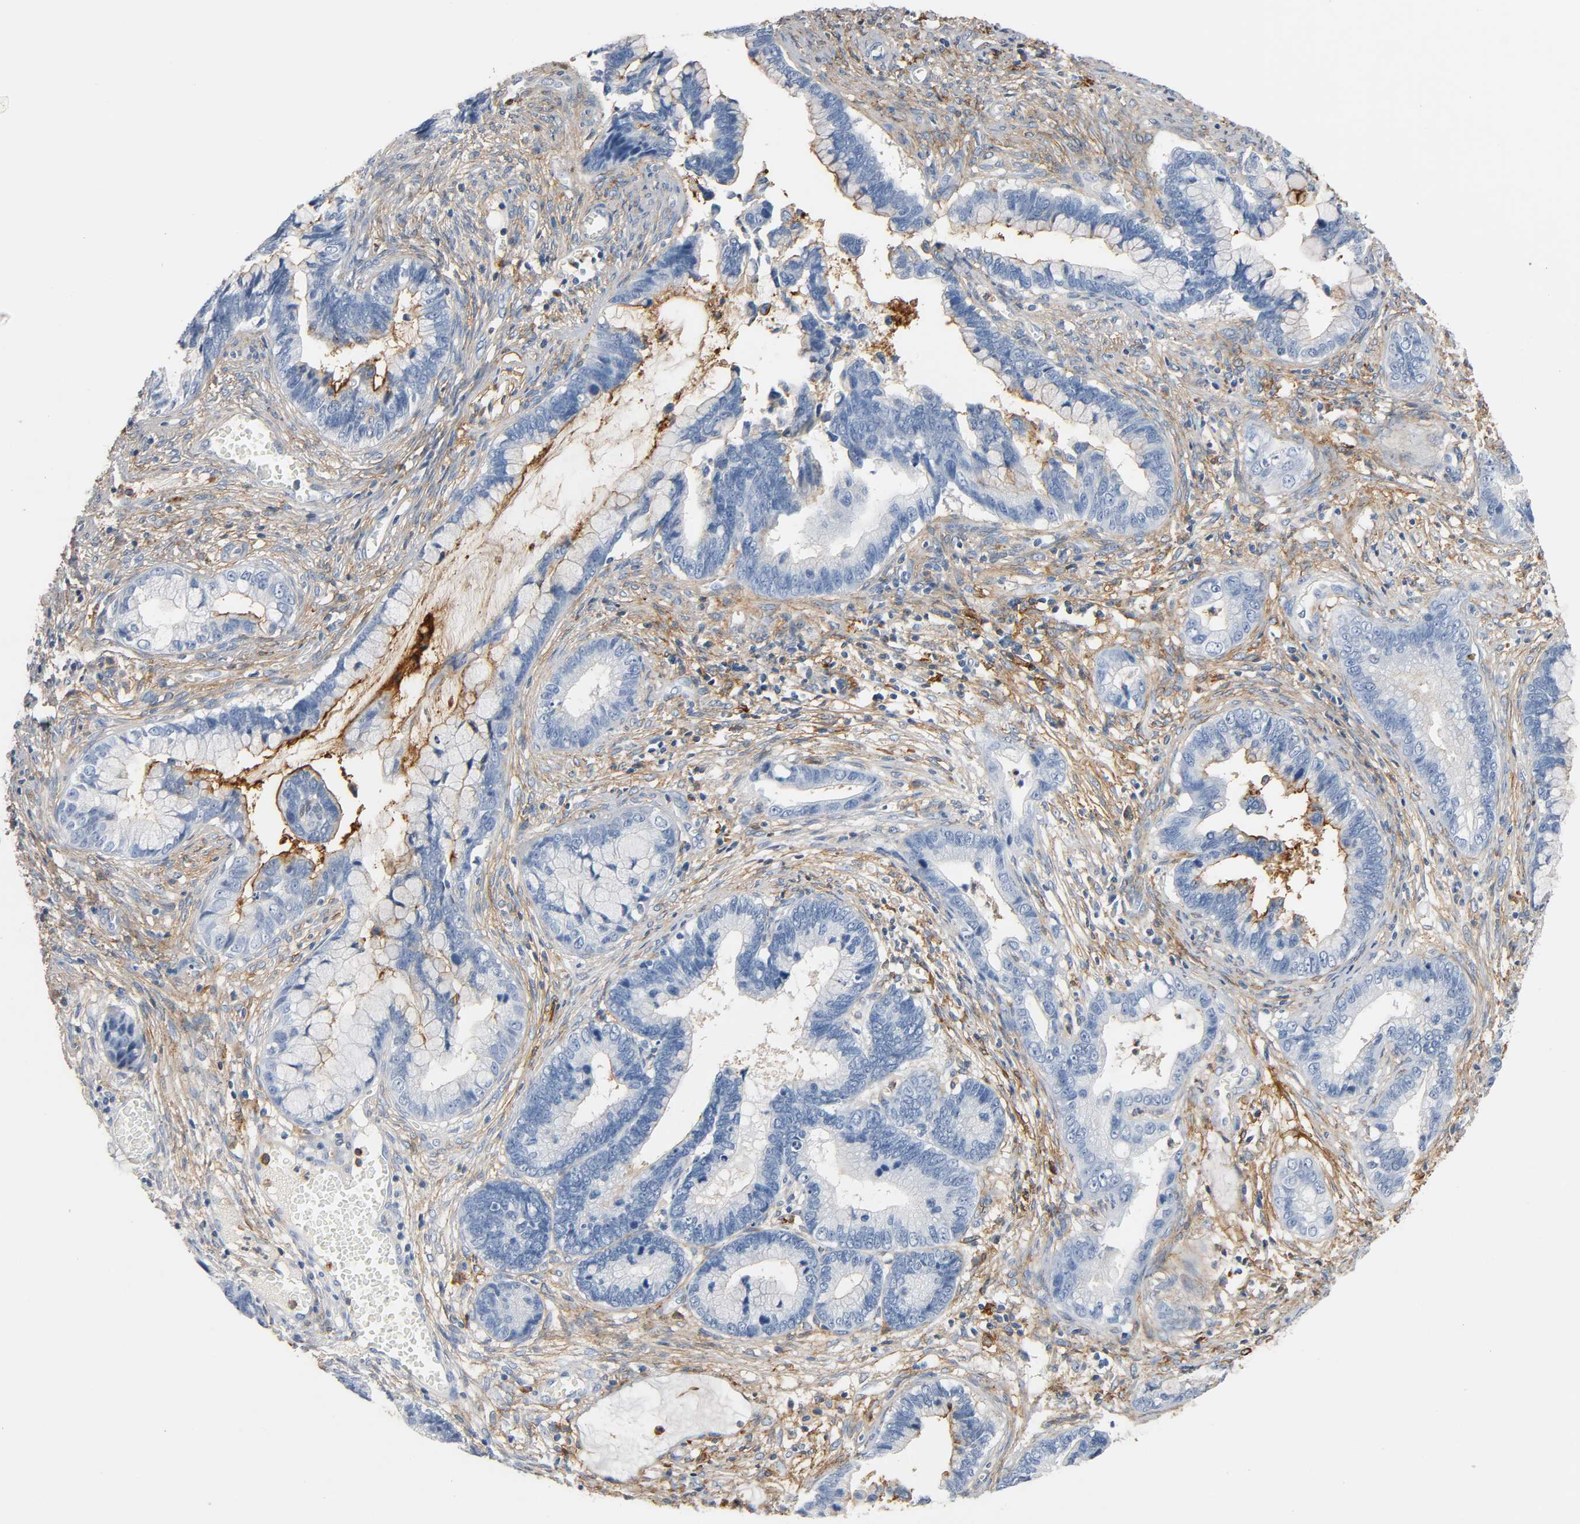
{"staining": {"intensity": "moderate", "quantity": "<25%", "location": "cytoplasmic/membranous"}, "tissue": "cervical cancer", "cell_type": "Tumor cells", "image_type": "cancer", "snomed": [{"axis": "morphology", "description": "Adenocarcinoma, NOS"}, {"axis": "topography", "description": "Cervix"}], "caption": "Adenocarcinoma (cervical) stained with a protein marker displays moderate staining in tumor cells.", "gene": "ANPEP", "patient": {"sex": "female", "age": 44}}